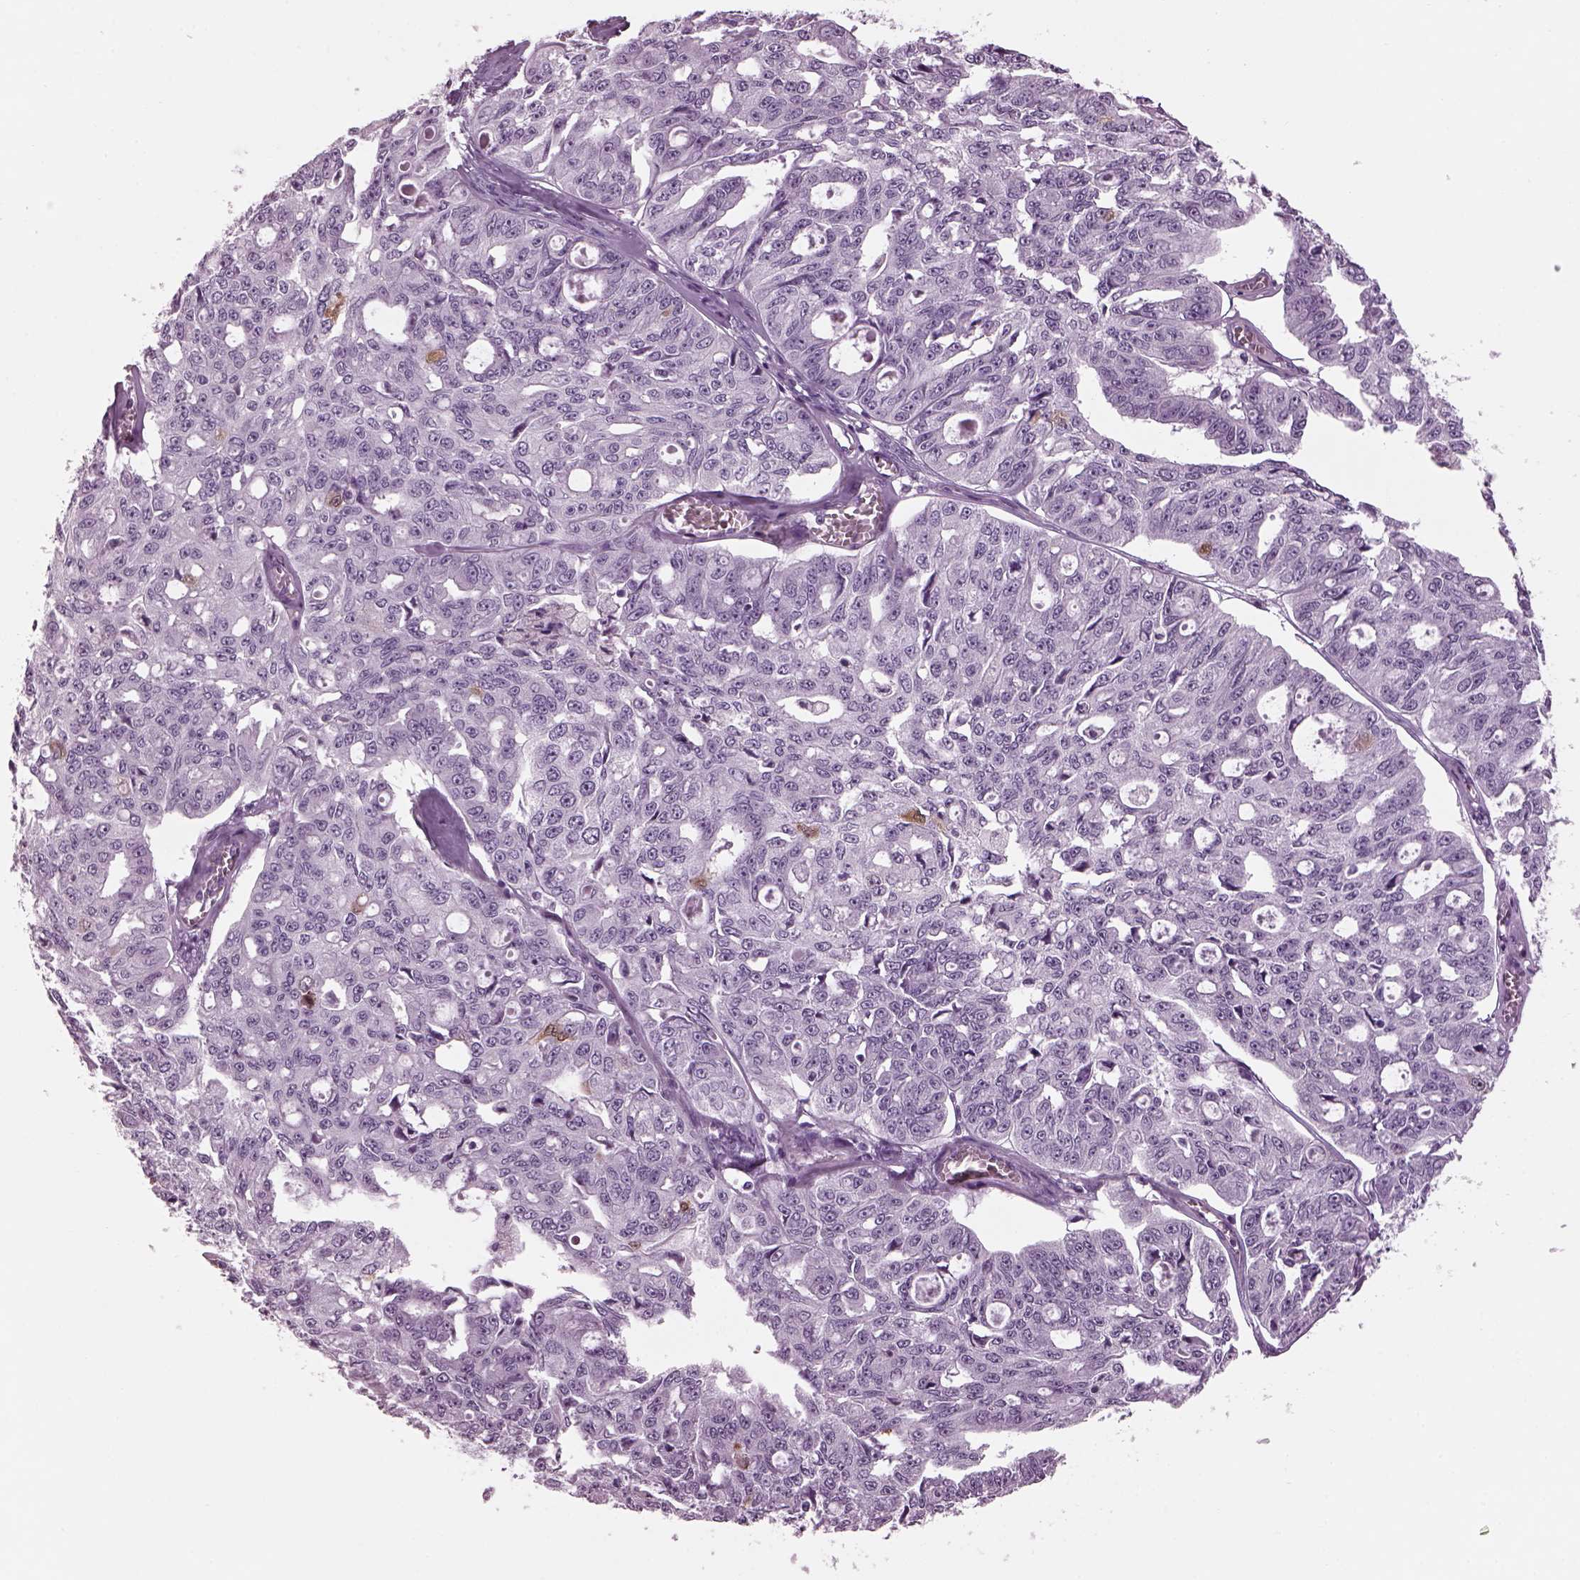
{"staining": {"intensity": "negative", "quantity": "none", "location": "none"}, "tissue": "ovarian cancer", "cell_type": "Tumor cells", "image_type": "cancer", "snomed": [{"axis": "morphology", "description": "Carcinoma, endometroid"}, {"axis": "topography", "description": "Ovary"}], "caption": "Protein analysis of ovarian cancer exhibits no significant positivity in tumor cells.", "gene": "TPPP2", "patient": {"sex": "female", "age": 65}}